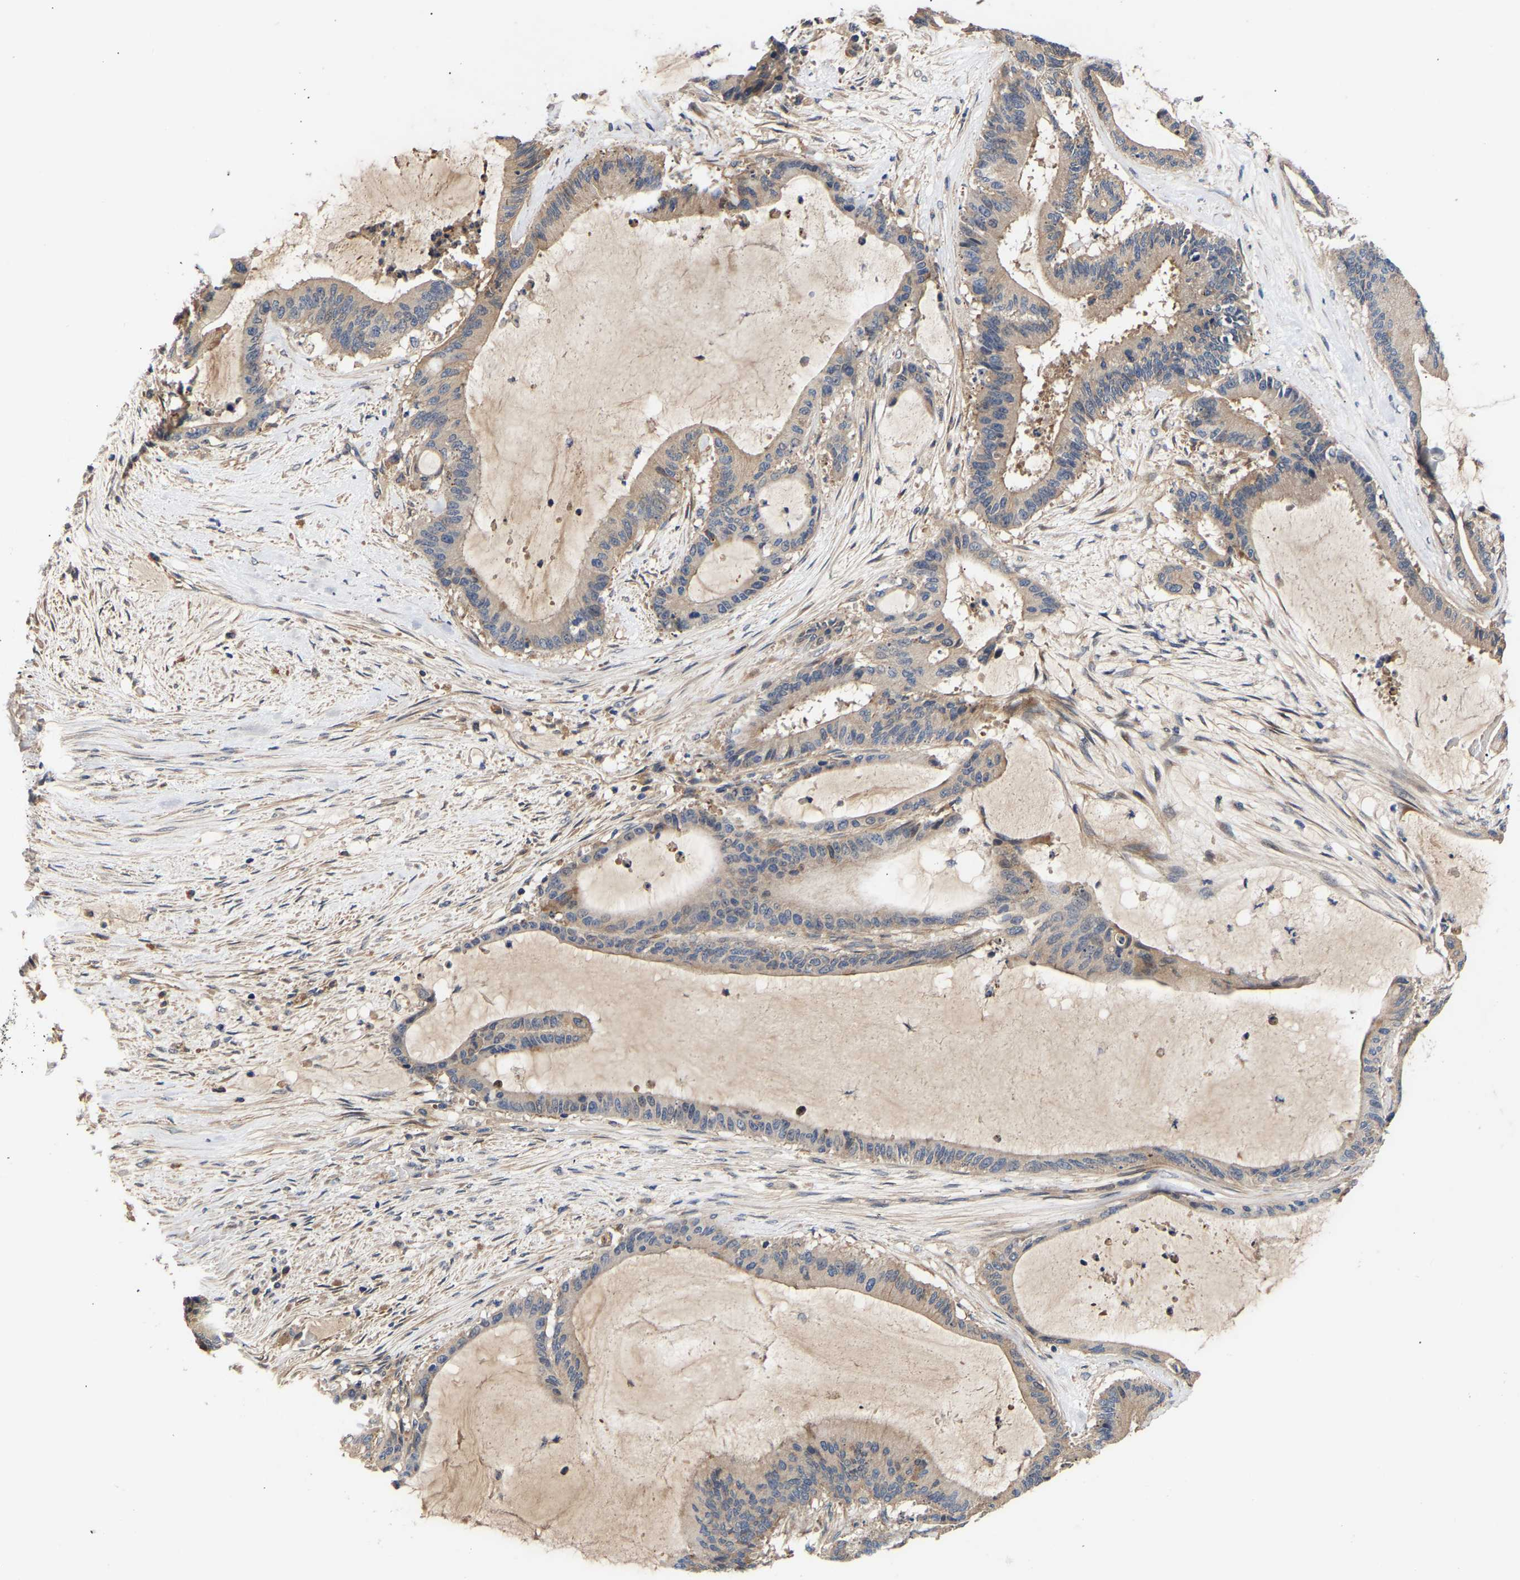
{"staining": {"intensity": "weak", "quantity": "<25%", "location": "cytoplasmic/membranous"}, "tissue": "liver cancer", "cell_type": "Tumor cells", "image_type": "cancer", "snomed": [{"axis": "morphology", "description": "Cholangiocarcinoma"}, {"axis": "topography", "description": "Liver"}], "caption": "Immunohistochemistry of liver cancer exhibits no staining in tumor cells.", "gene": "KASH5", "patient": {"sex": "female", "age": 73}}